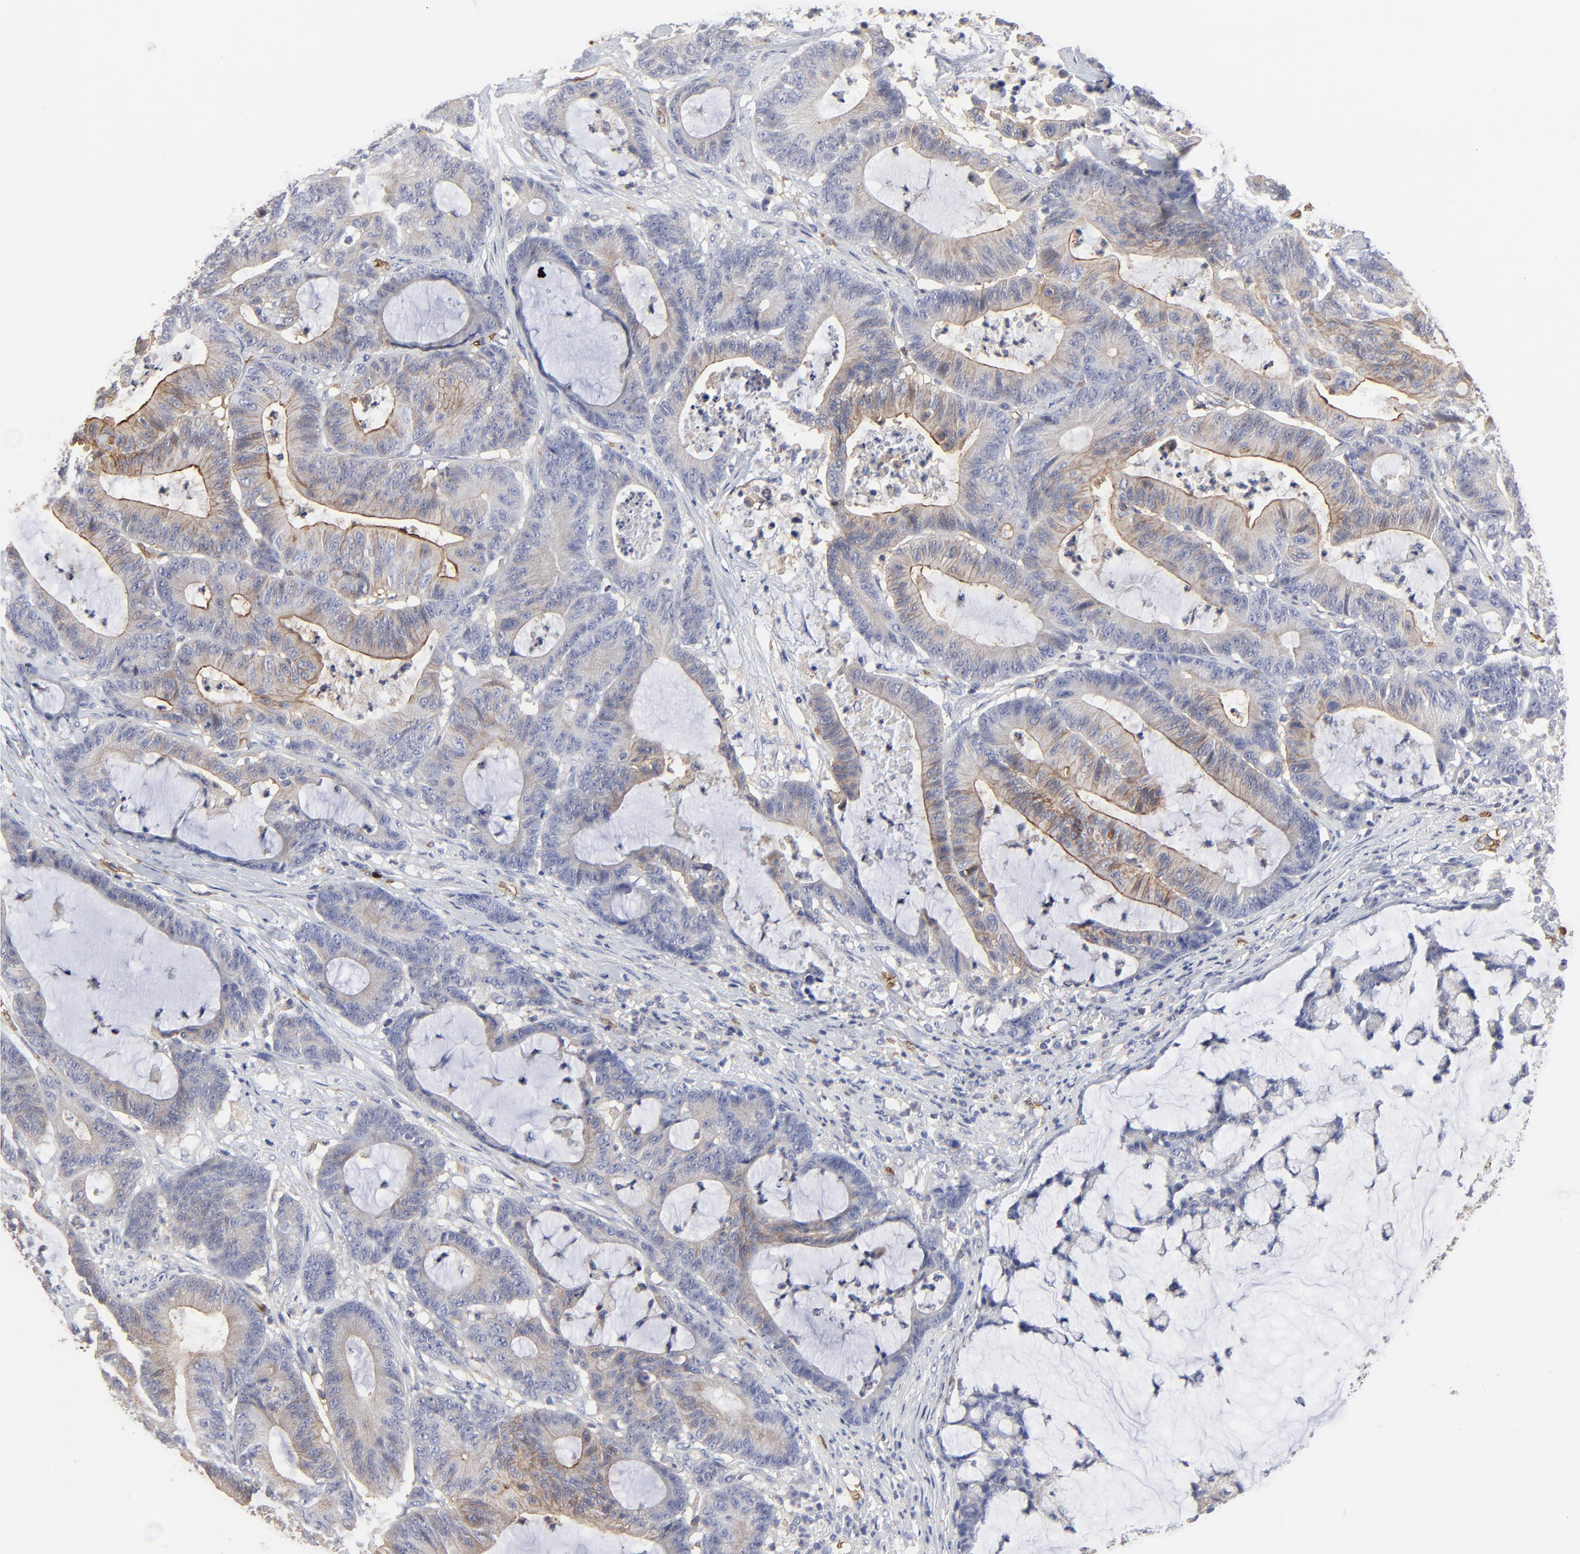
{"staining": {"intensity": "weak", "quantity": "<25%", "location": "cytoplasmic/membranous"}, "tissue": "colorectal cancer", "cell_type": "Tumor cells", "image_type": "cancer", "snomed": [{"axis": "morphology", "description": "Adenocarcinoma, NOS"}, {"axis": "topography", "description": "Colon"}], "caption": "Tumor cells are negative for protein expression in human colorectal adenocarcinoma.", "gene": "PAG1", "patient": {"sex": "female", "age": 84}}